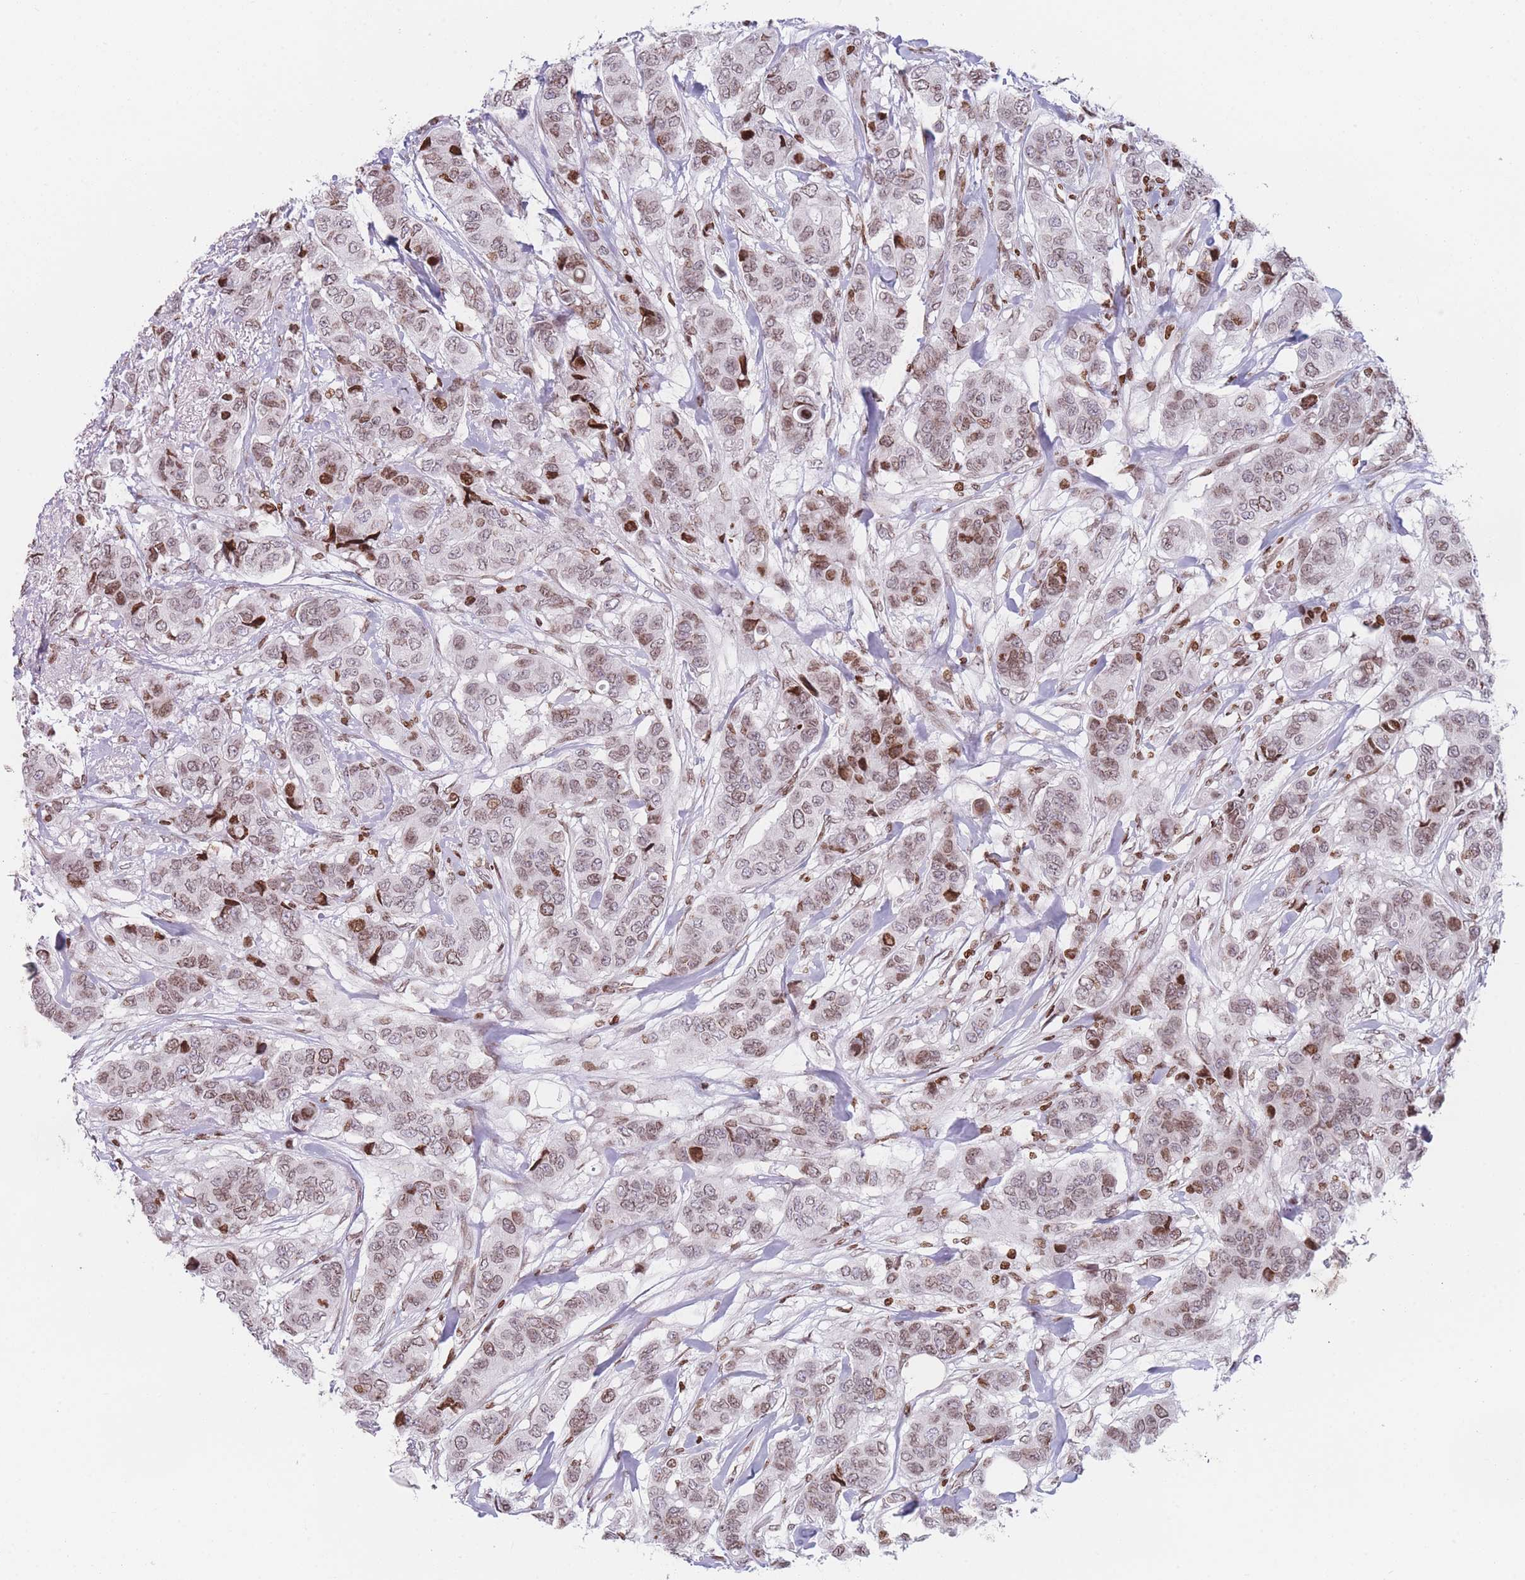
{"staining": {"intensity": "moderate", "quantity": ">75%", "location": "nuclear"}, "tissue": "breast cancer", "cell_type": "Tumor cells", "image_type": "cancer", "snomed": [{"axis": "morphology", "description": "Lobular carcinoma"}, {"axis": "topography", "description": "Breast"}], "caption": "IHC photomicrograph of neoplastic tissue: human breast cancer stained using immunohistochemistry demonstrates medium levels of moderate protein expression localized specifically in the nuclear of tumor cells, appearing as a nuclear brown color.", "gene": "AK9", "patient": {"sex": "female", "age": 51}}